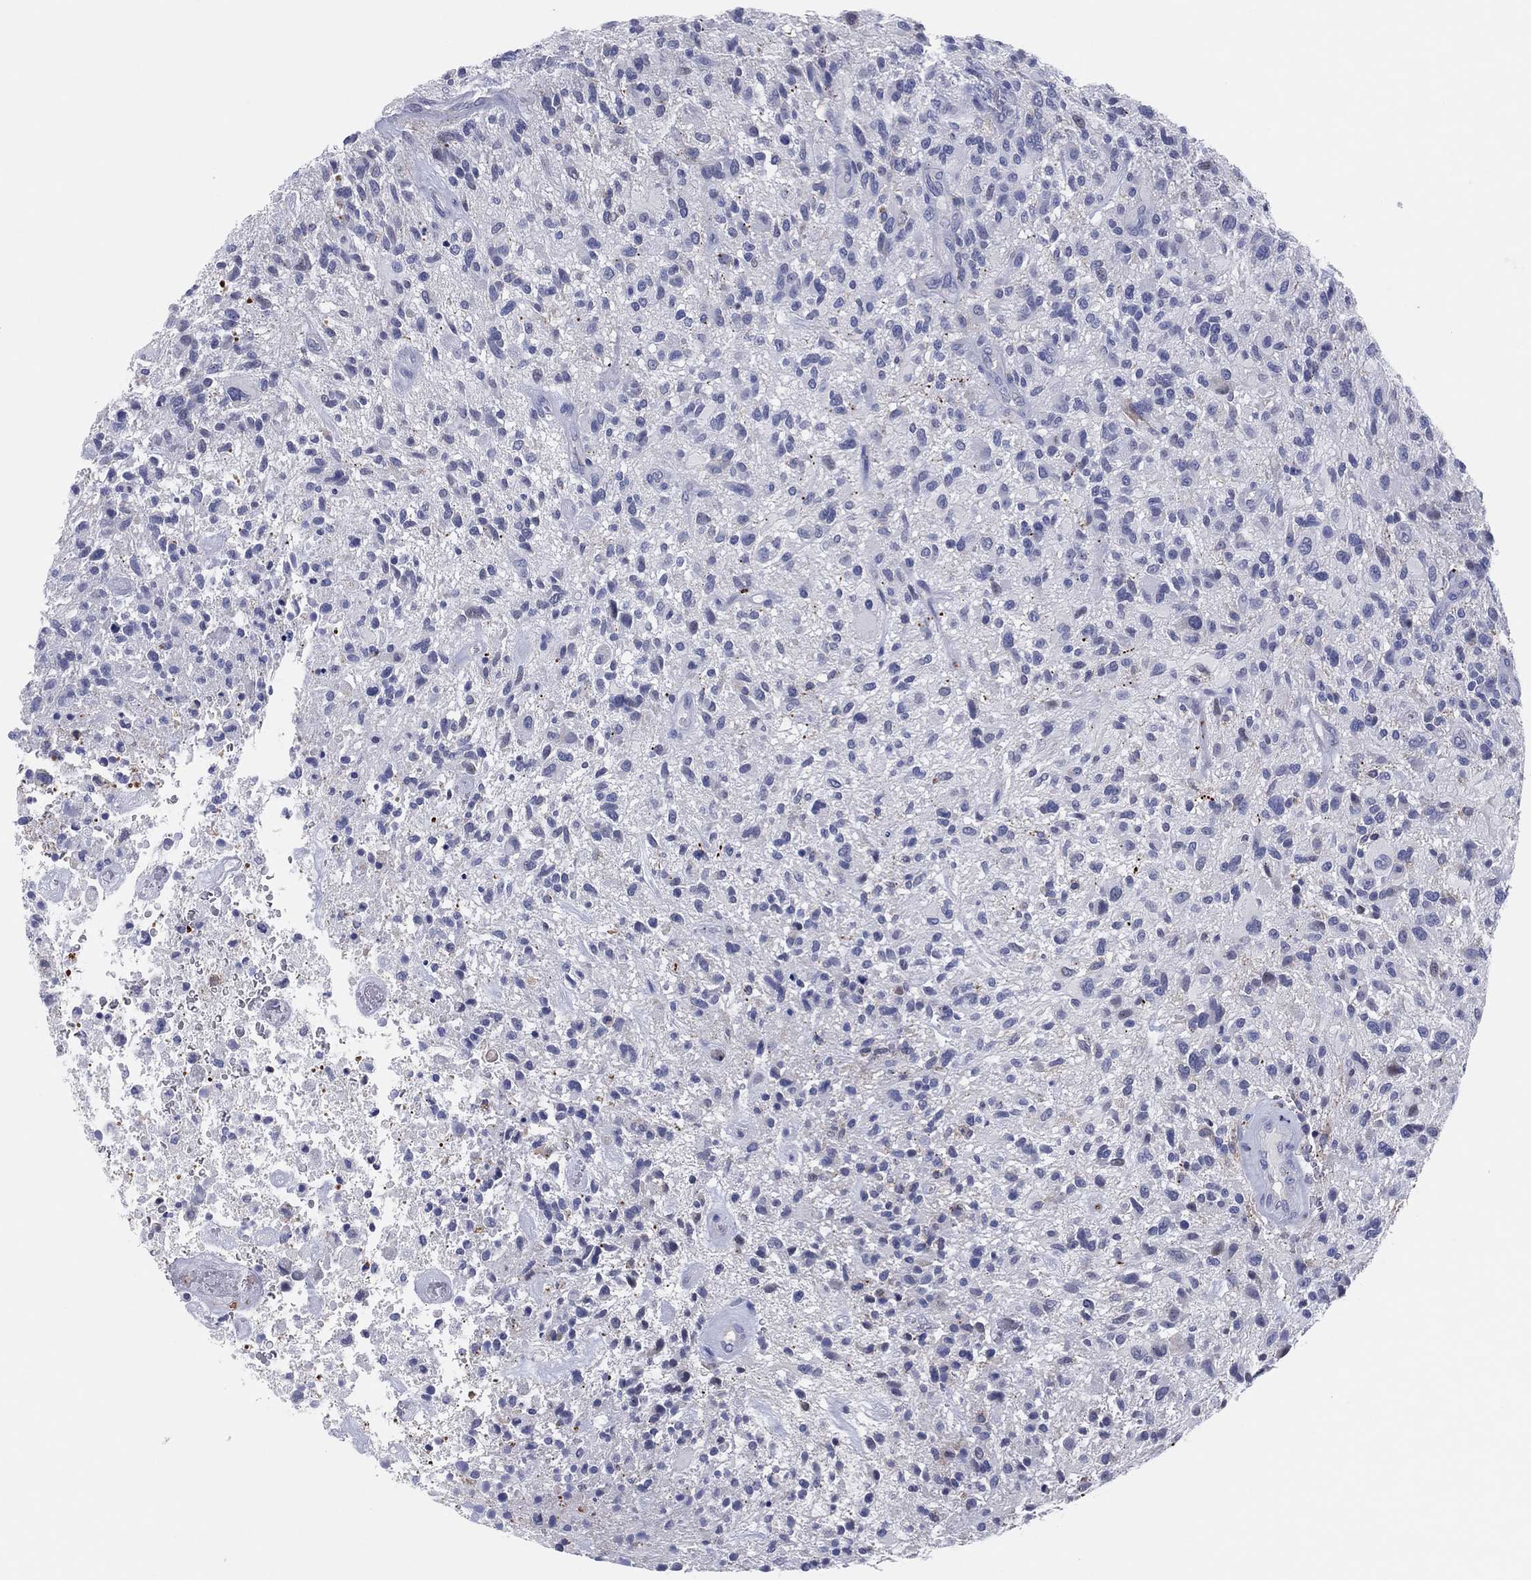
{"staining": {"intensity": "negative", "quantity": "none", "location": "none"}, "tissue": "glioma", "cell_type": "Tumor cells", "image_type": "cancer", "snomed": [{"axis": "morphology", "description": "Glioma, malignant, High grade"}, {"axis": "topography", "description": "Brain"}], "caption": "IHC image of neoplastic tissue: human high-grade glioma (malignant) stained with DAB (3,3'-diaminobenzidine) exhibits no significant protein positivity in tumor cells. (Immunohistochemistry (ihc), brightfield microscopy, high magnification).", "gene": "PLAC8", "patient": {"sex": "male", "age": 47}}